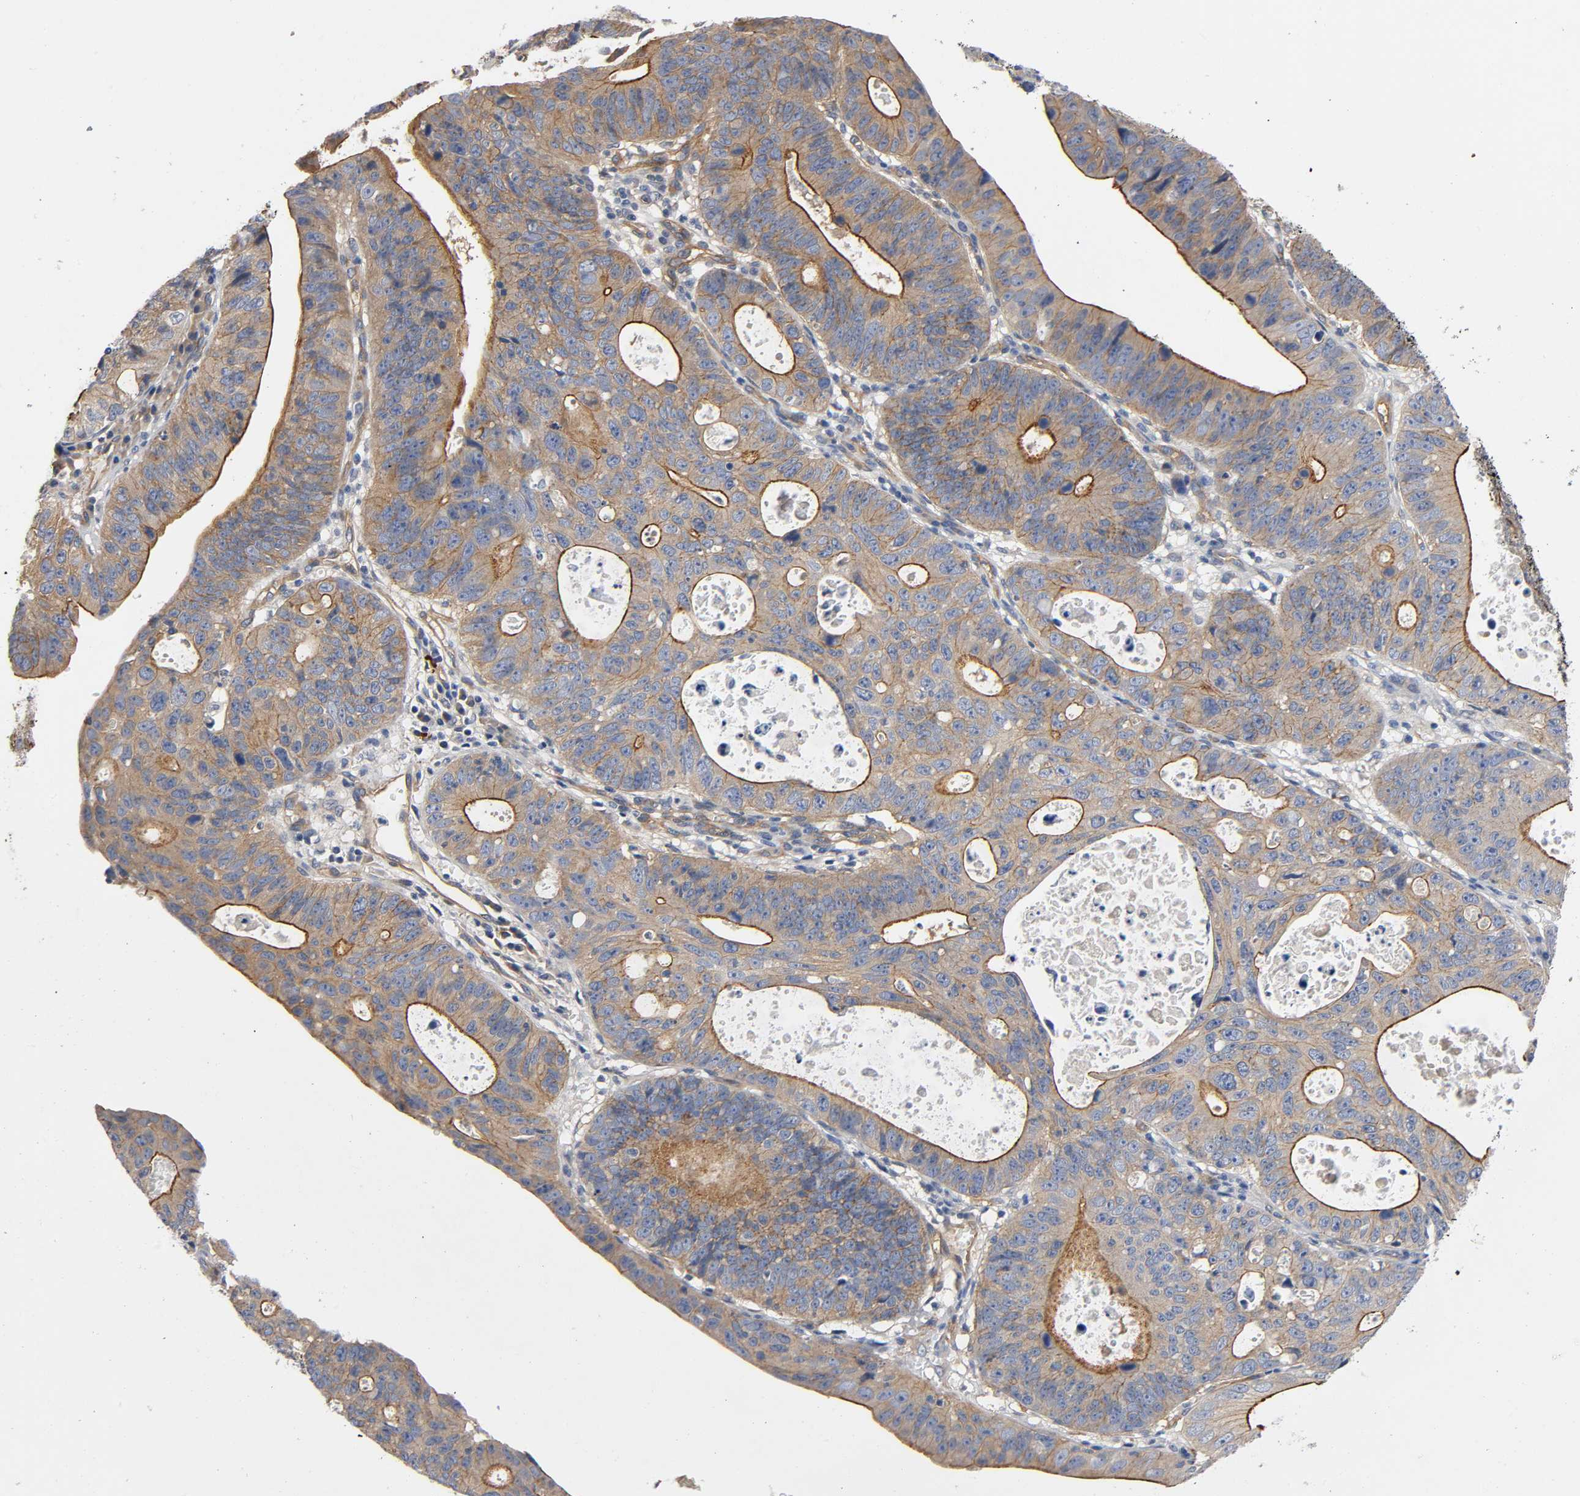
{"staining": {"intensity": "moderate", "quantity": ">75%", "location": "cytoplasmic/membranous"}, "tissue": "stomach cancer", "cell_type": "Tumor cells", "image_type": "cancer", "snomed": [{"axis": "morphology", "description": "Adenocarcinoma, NOS"}, {"axis": "topography", "description": "Stomach"}], "caption": "A brown stain shows moderate cytoplasmic/membranous positivity of a protein in stomach adenocarcinoma tumor cells. (DAB IHC with brightfield microscopy, high magnification).", "gene": "MARS1", "patient": {"sex": "male", "age": 59}}